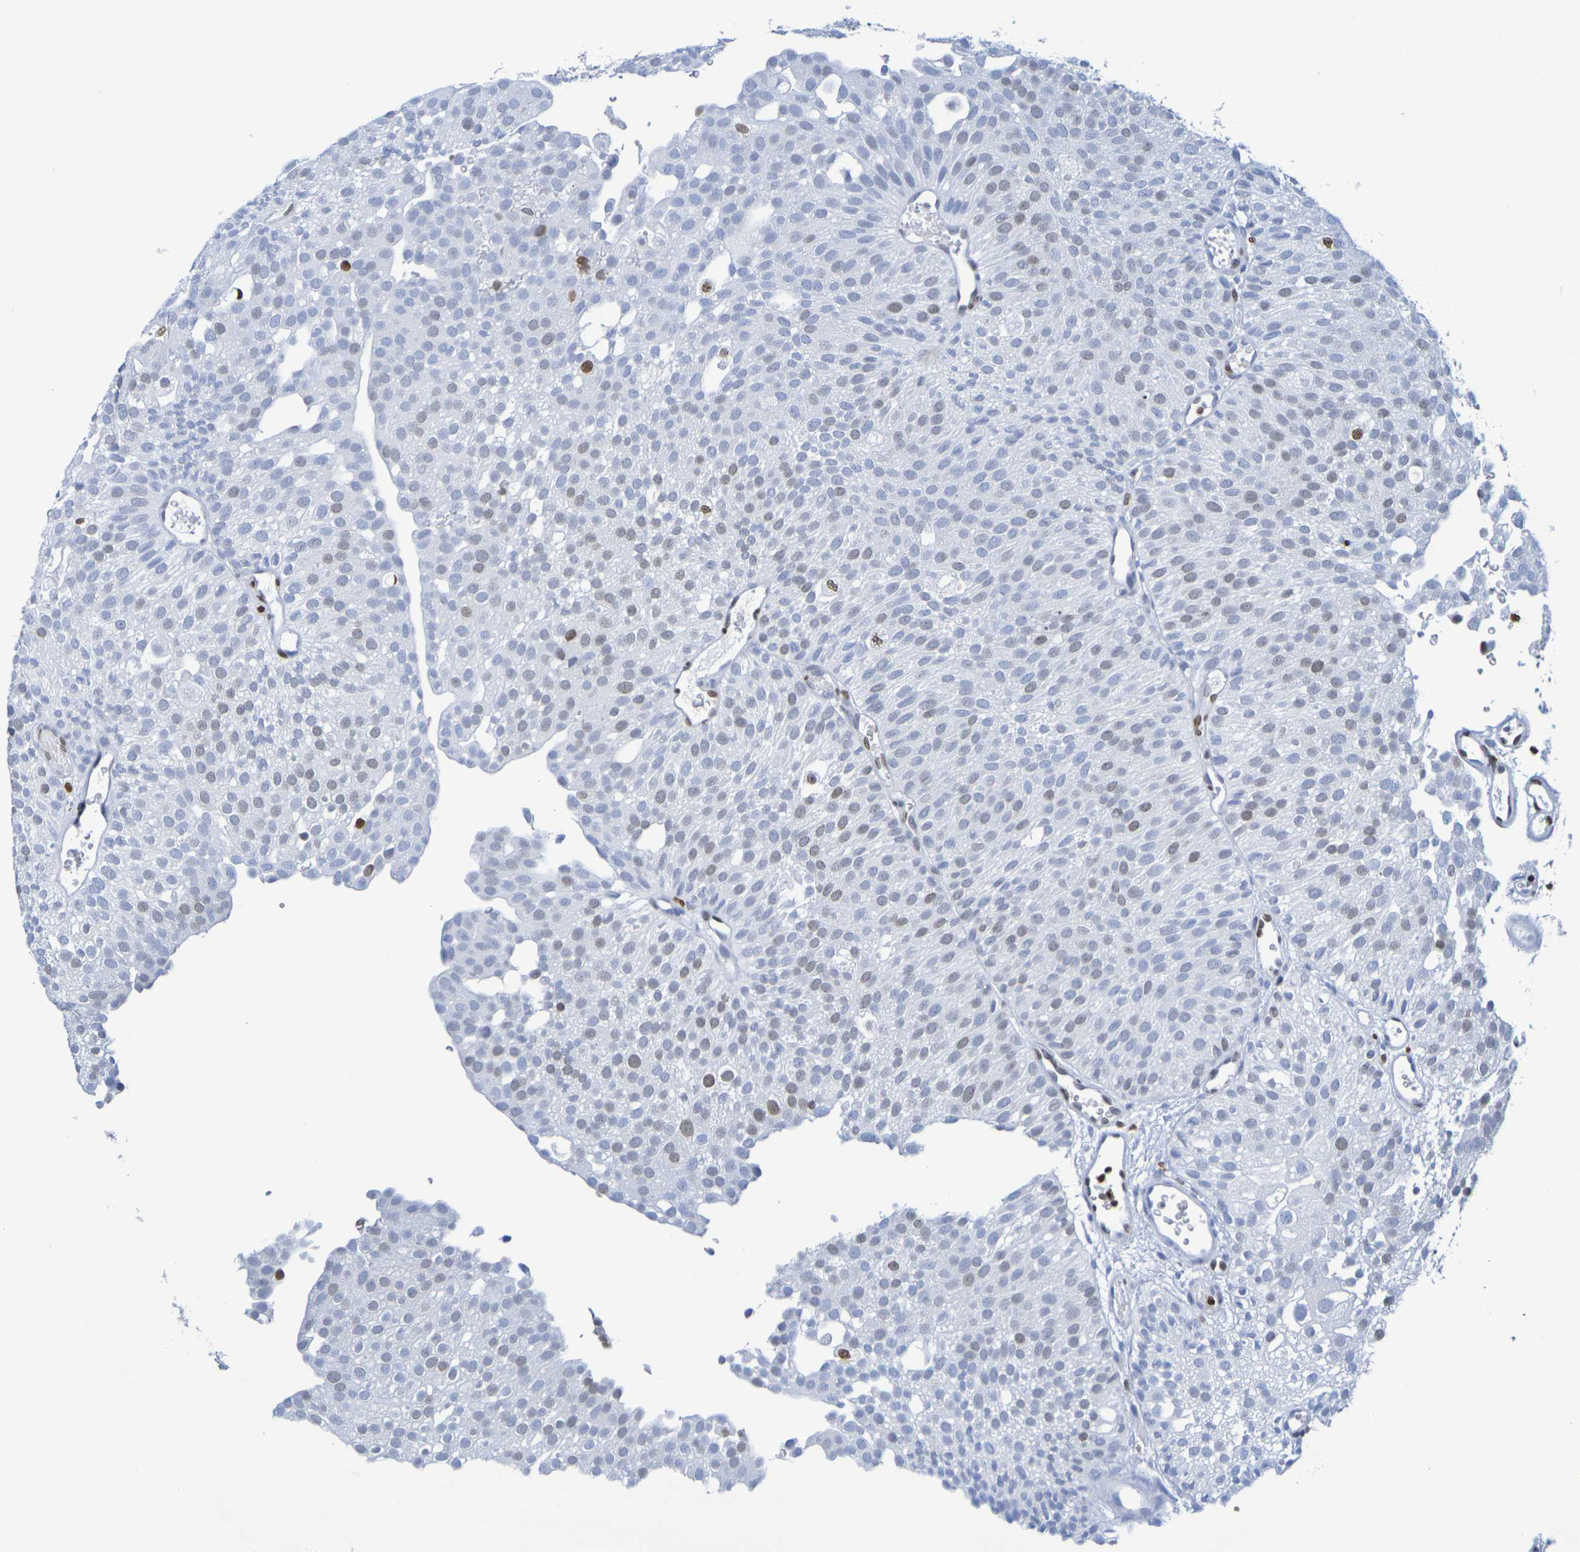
{"staining": {"intensity": "weak", "quantity": "<25%", "location": "nuclear"}, "tissue": "urothelial cancer", "cell_type": "Tumor cells", "image_type": "cancer", "snomed": [{"axis": "morphology", "description": "Urothelial carcinoma, Low grade"}, {"axis": "topography", "description": "Urinary bladder"}], "caption": "High magnification brightfield microscopy of low-grade urothelial carcinoma stained with DAB (brown) and counterstained with hematoxylin (blue): tumor cells show no significant staining.", "gene": "H1-5", "patient": {"sex": "male", "age": 78}}